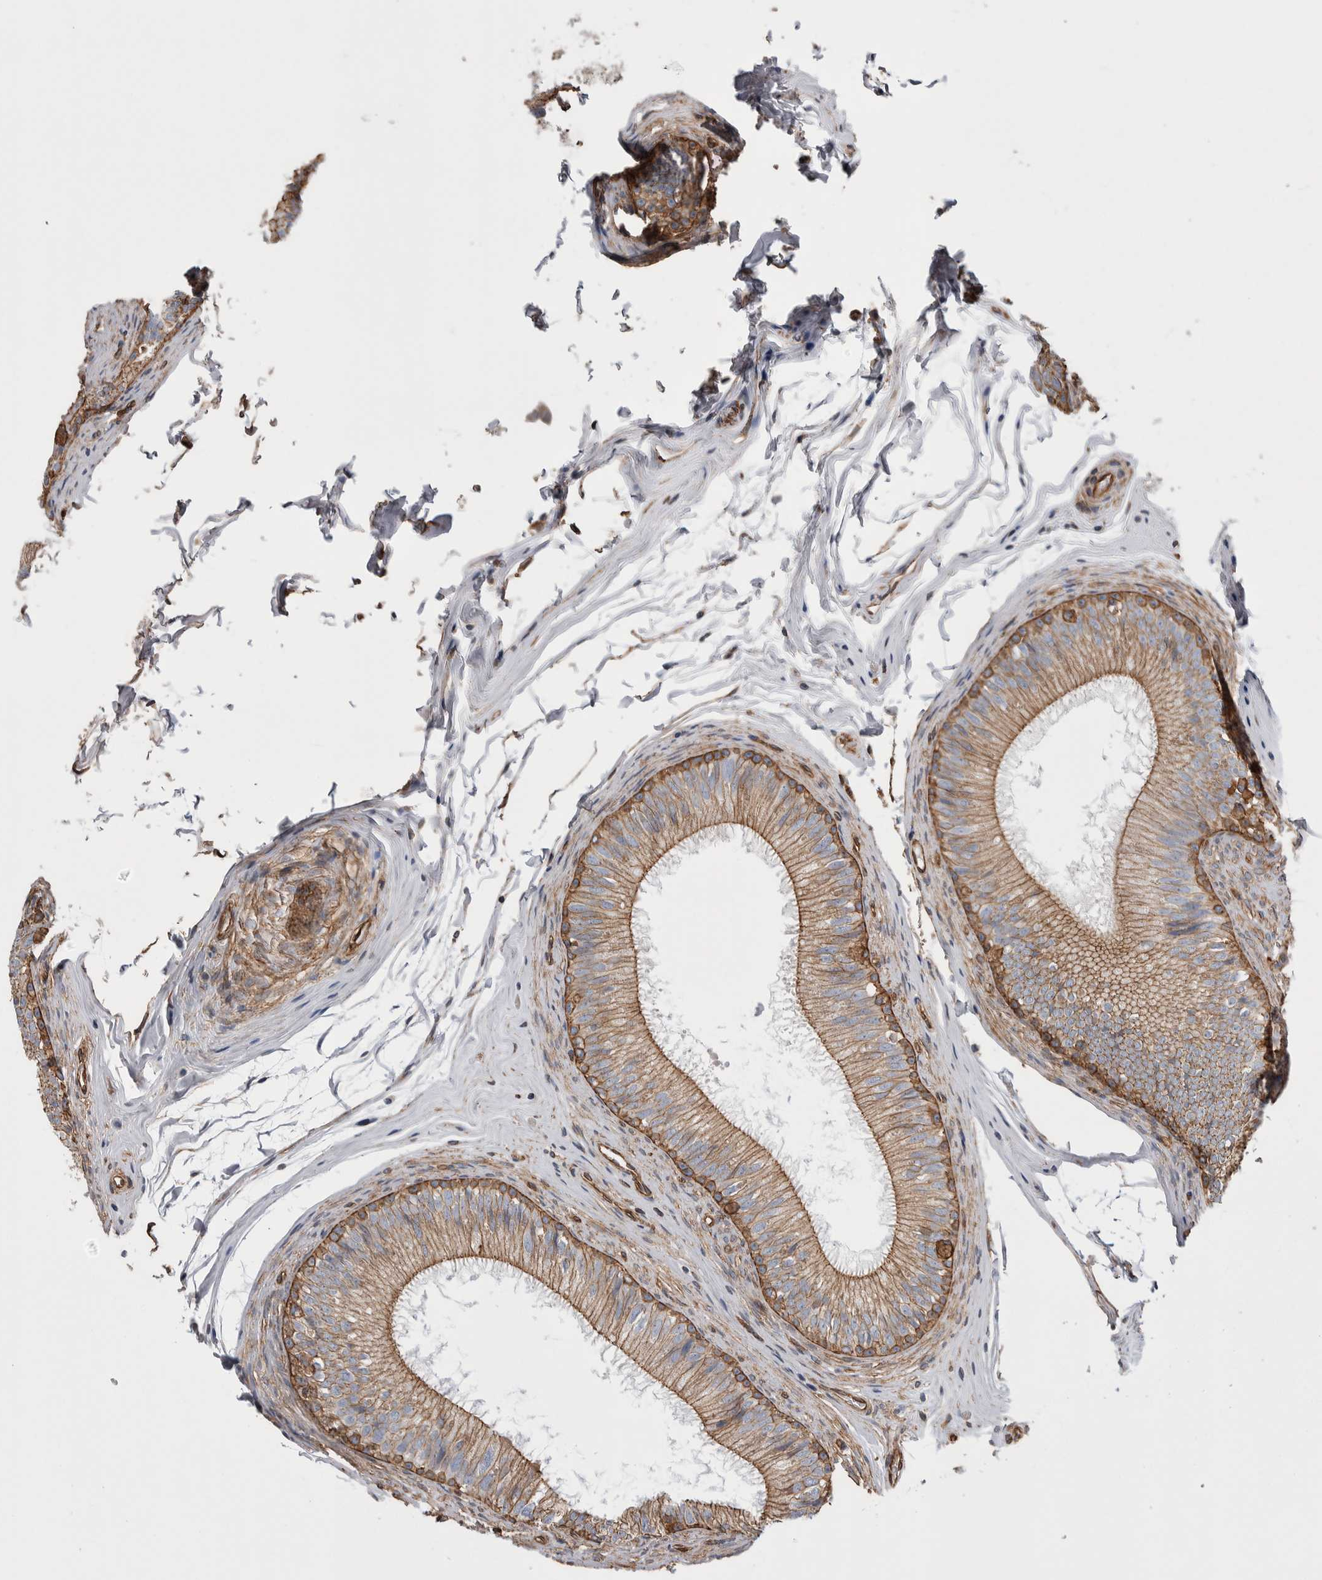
{"staining": {"intensity": "moderate", "quantity": "25%-75%", "location": "cytoplasmic/membranous"}, "tissue": "epididymis", "cell_type": "Glandular cells", "image_type": "normal", "snomed": [{"axis": "morphology", "description": "Normal tissue, NOS"}, {"axis": "topography", "description": "Epididymis"}], "caption": "Immunohistochemical staining of unremarkable human epididymis displays medium levels of moderate cytoplasmic/membranous positivity in about 25%-75% of glandular cells. The staining was performed using DAB, with brown indicating positive protein expression. Nuclei are stained blue with hematoxylin.", "gene": "KIF12", "patient": {"sex": "male", "age": 32}}